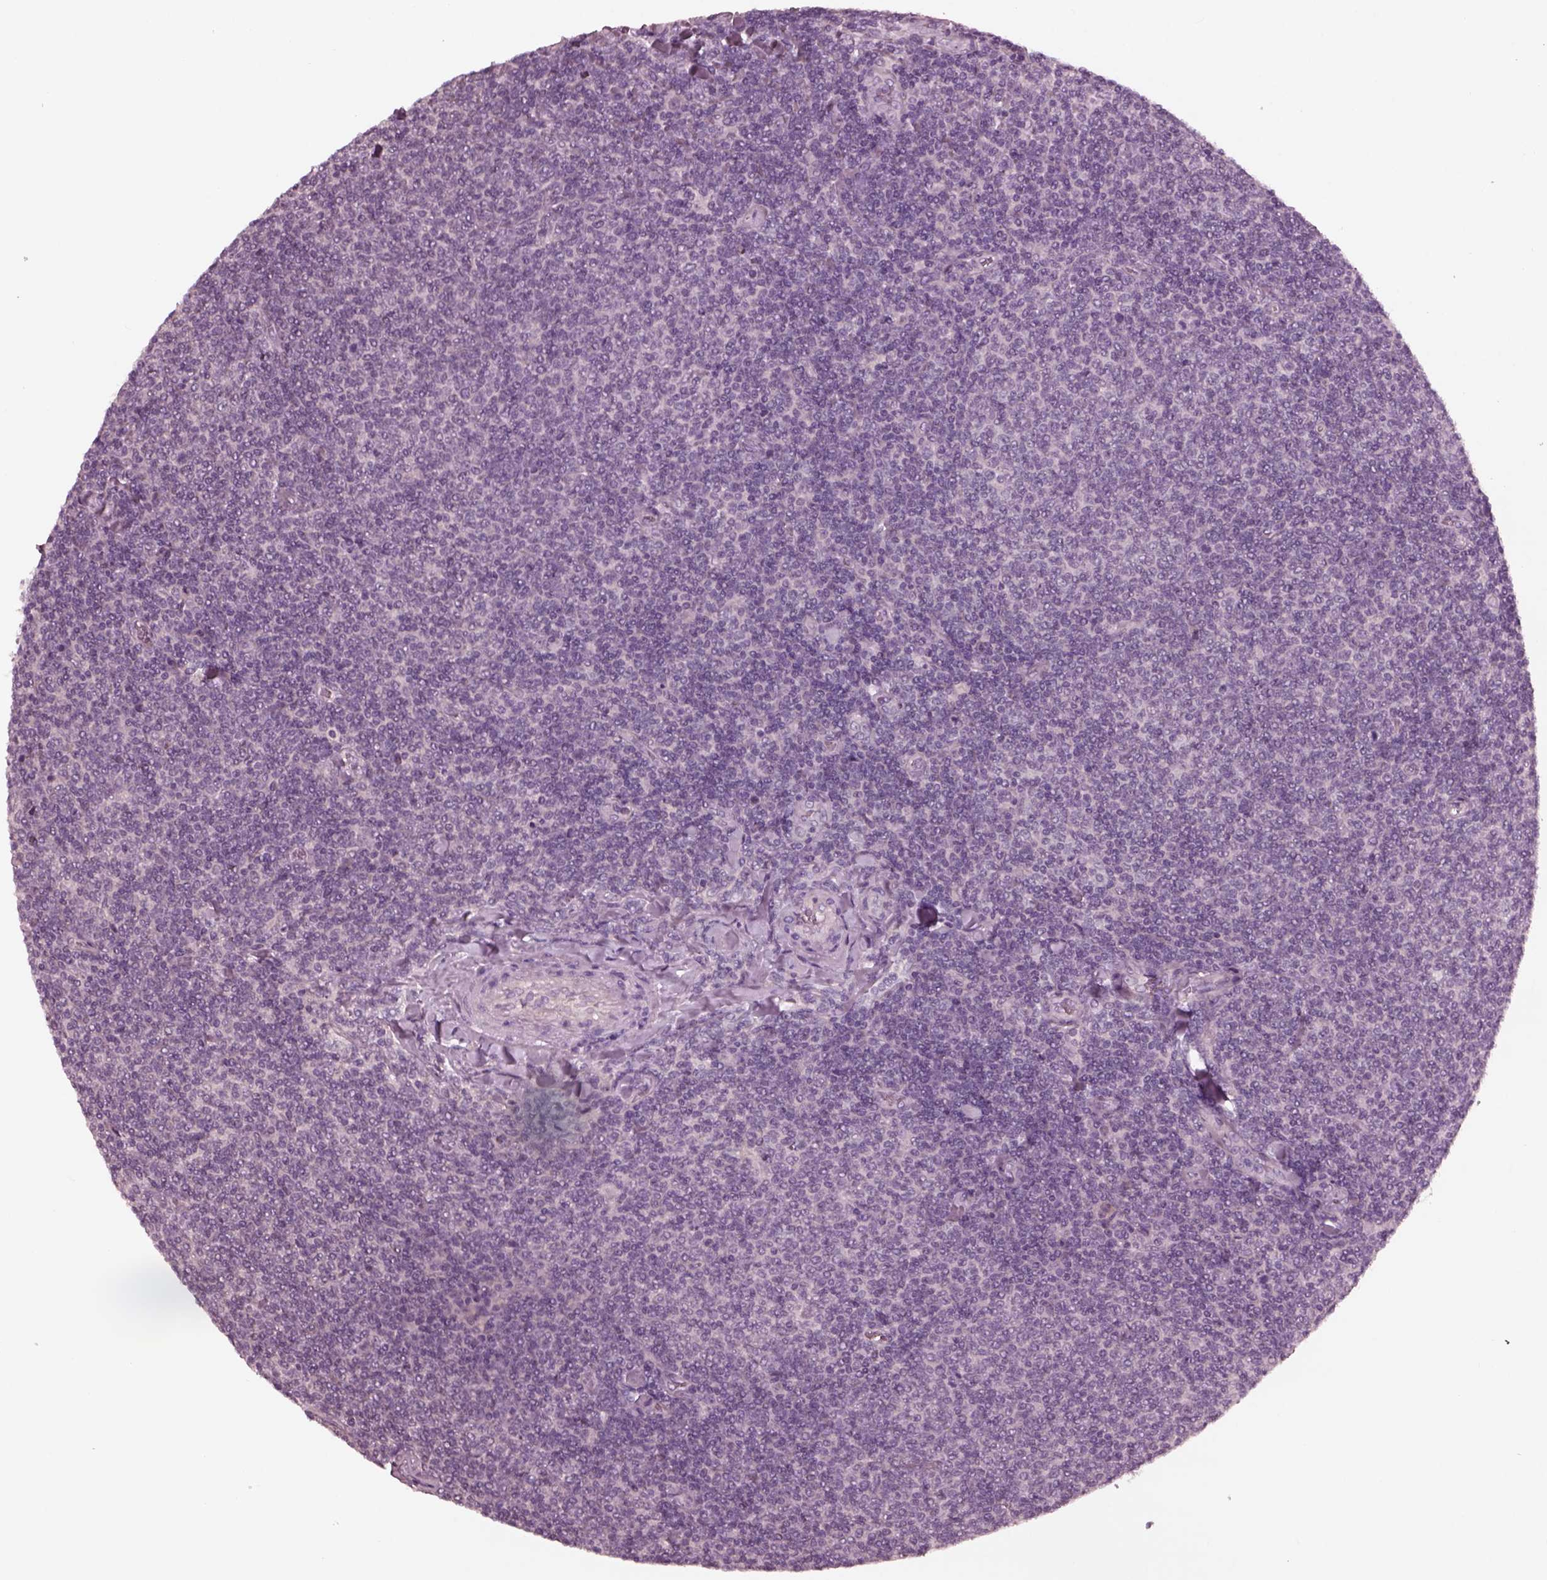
{"staining": {"intensity": "negative", "quantity": "none", "location": "none"}, "tissue": "lymphoma", "cell_type": "Tumor cells", "image_type": "cancer", "snomed": [{"axis": "morphology", "description": "Malignant lymphoma, non-Hodgkin's type, Low grade"}, {"axis": "topography", "description": "Lymph node"}], "caption": "An immunohistochemistry (IHC) image of low-grade malignant lymphoma, non-Hodgkin's type is shown. There is no staining in tumor cells of low-grade malignant lymphoma, non-Hodgkin's type.", "gene": "YY2", "patient": {"sex": "male", "age": 52}}